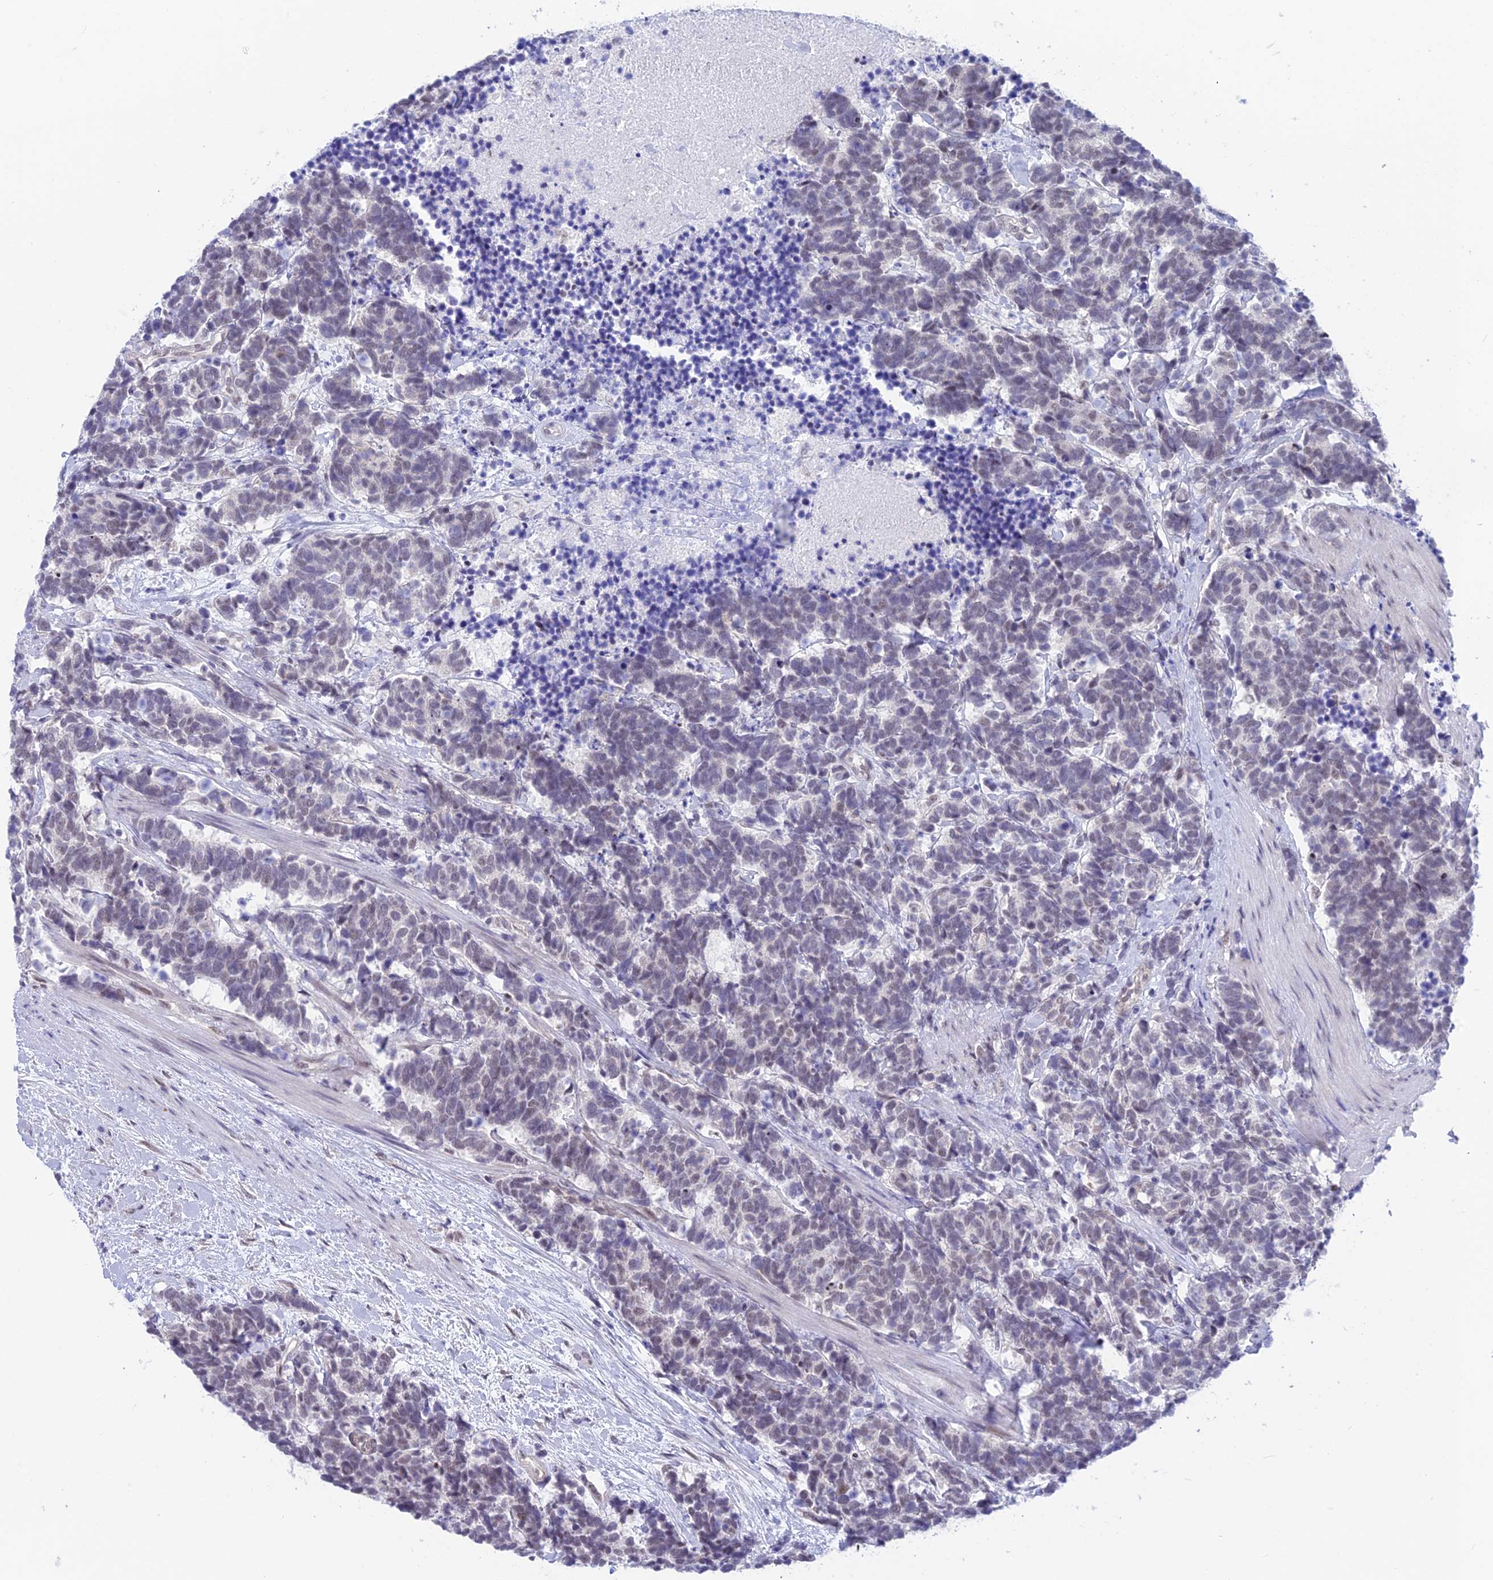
{"staining": {"intensity": "weak", "quantity": "<25%", "location": "nuclear"}, "tissue": "carcinoid", "cell_type": "Tumor cells", "image_type": "cancer", "snomed": [{"axis": "morphology", "description": "Carcinoma, NOS"}, {"axis": "morphology", "description": "Carcinoid, malignant, NOS"}, {"axis": "topography", "description": "Prostate"}], "caption": "Tumor cells show no significant positivity in carcinoma.", "gene": "SRSF5", "patient": {"sex": "male", "age": 57}}